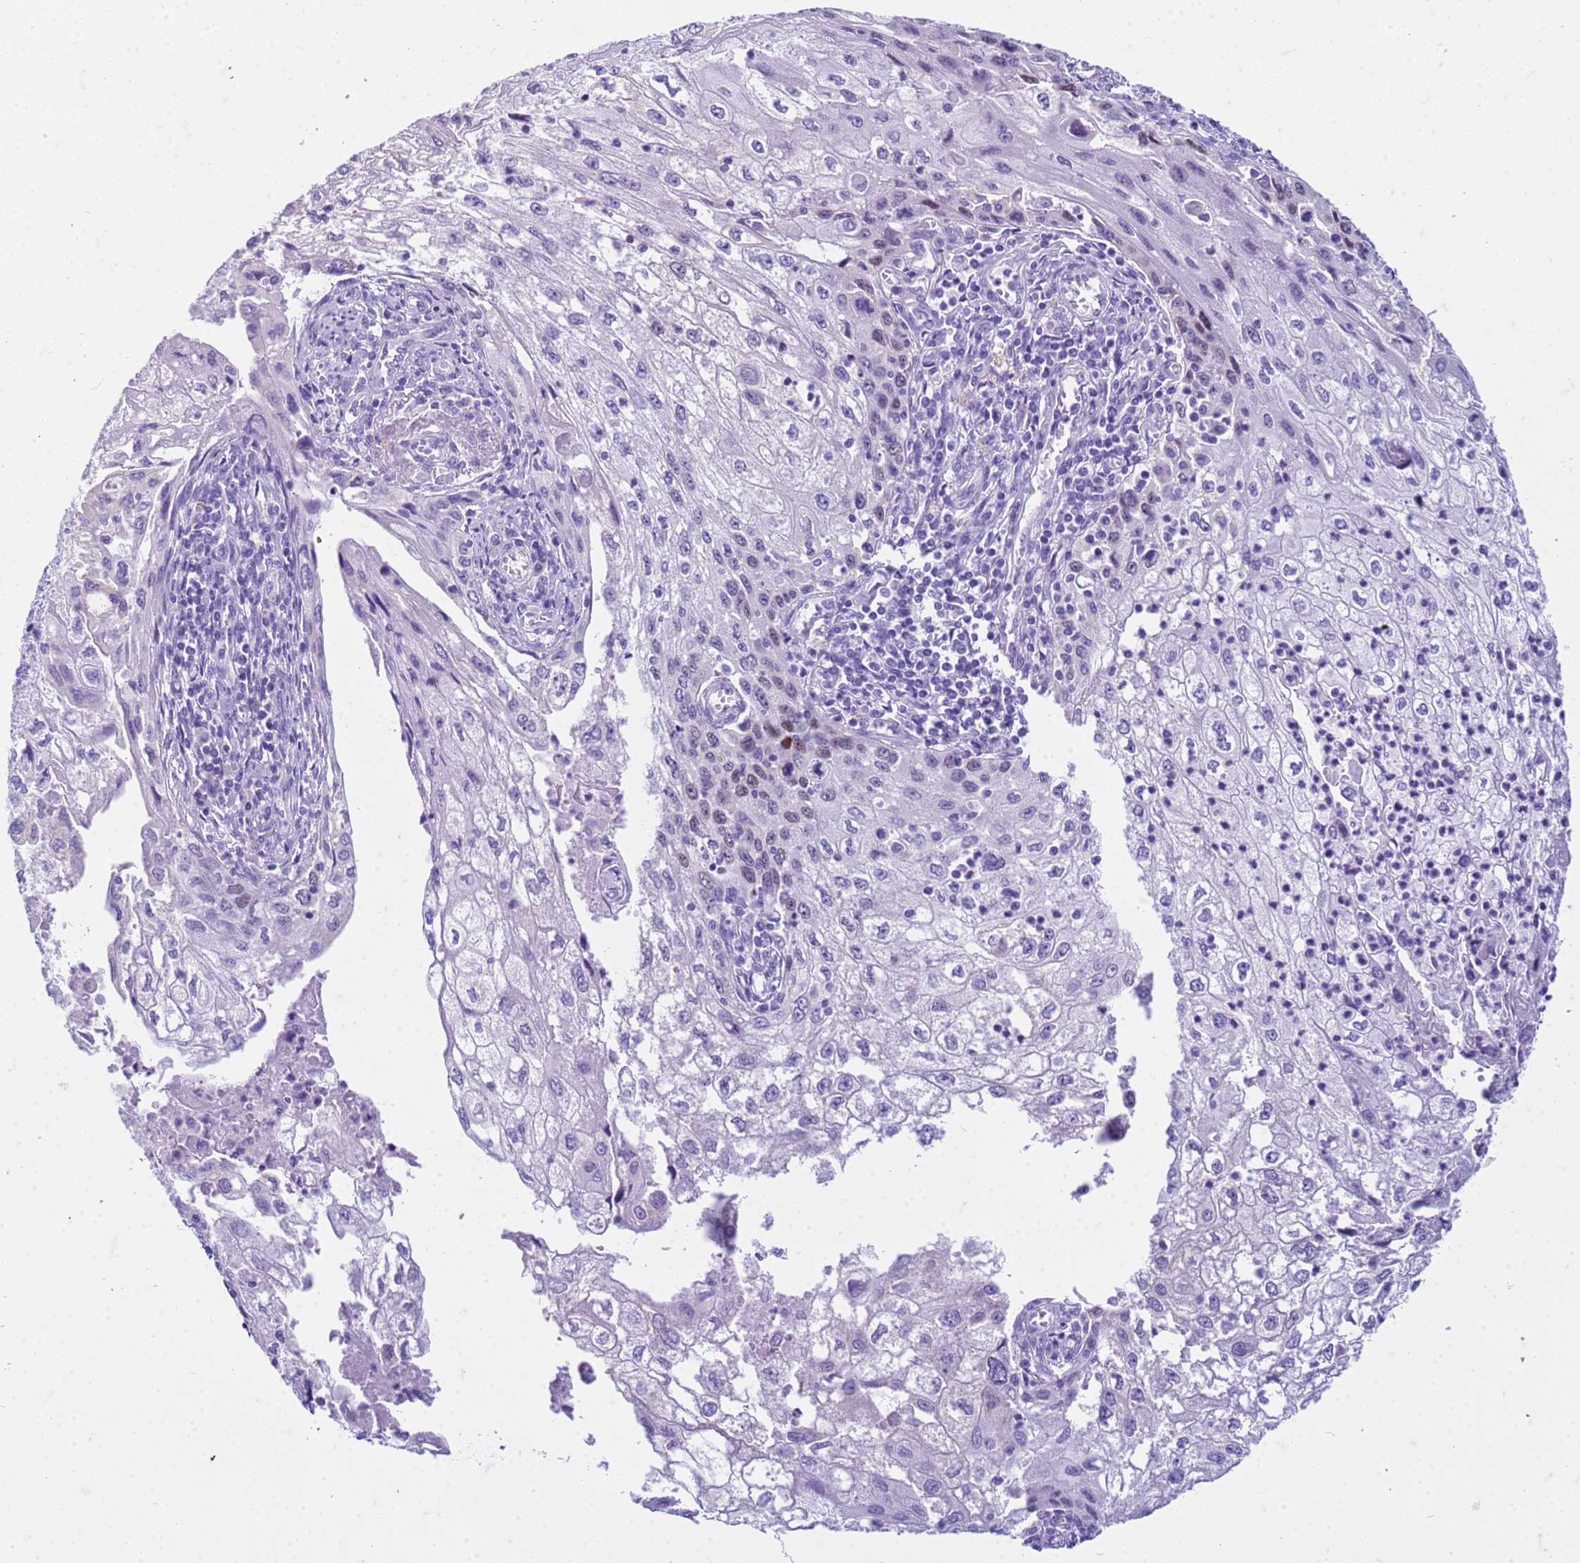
{"staining": {"intensity": "weak", "quantity": "<25%", "location": "nuclear"}, "tissue": "cervical cancer", "cell_type": "Tumor cells", "image_type": "cancer", "snomed": [{"axis": "morphology", "description": "Squamous cell carcinoma, NOS"}, {"axis": "topography", "description": "Cervix"}], "caption": "Immunohistochemistry photomicrograph of cervical squamous cell carcinoma stained for a protein (brown), which shows no staining in tumor cells.", "gene": "CFAP100", "patient": {"sex": "female", "age": 67}}